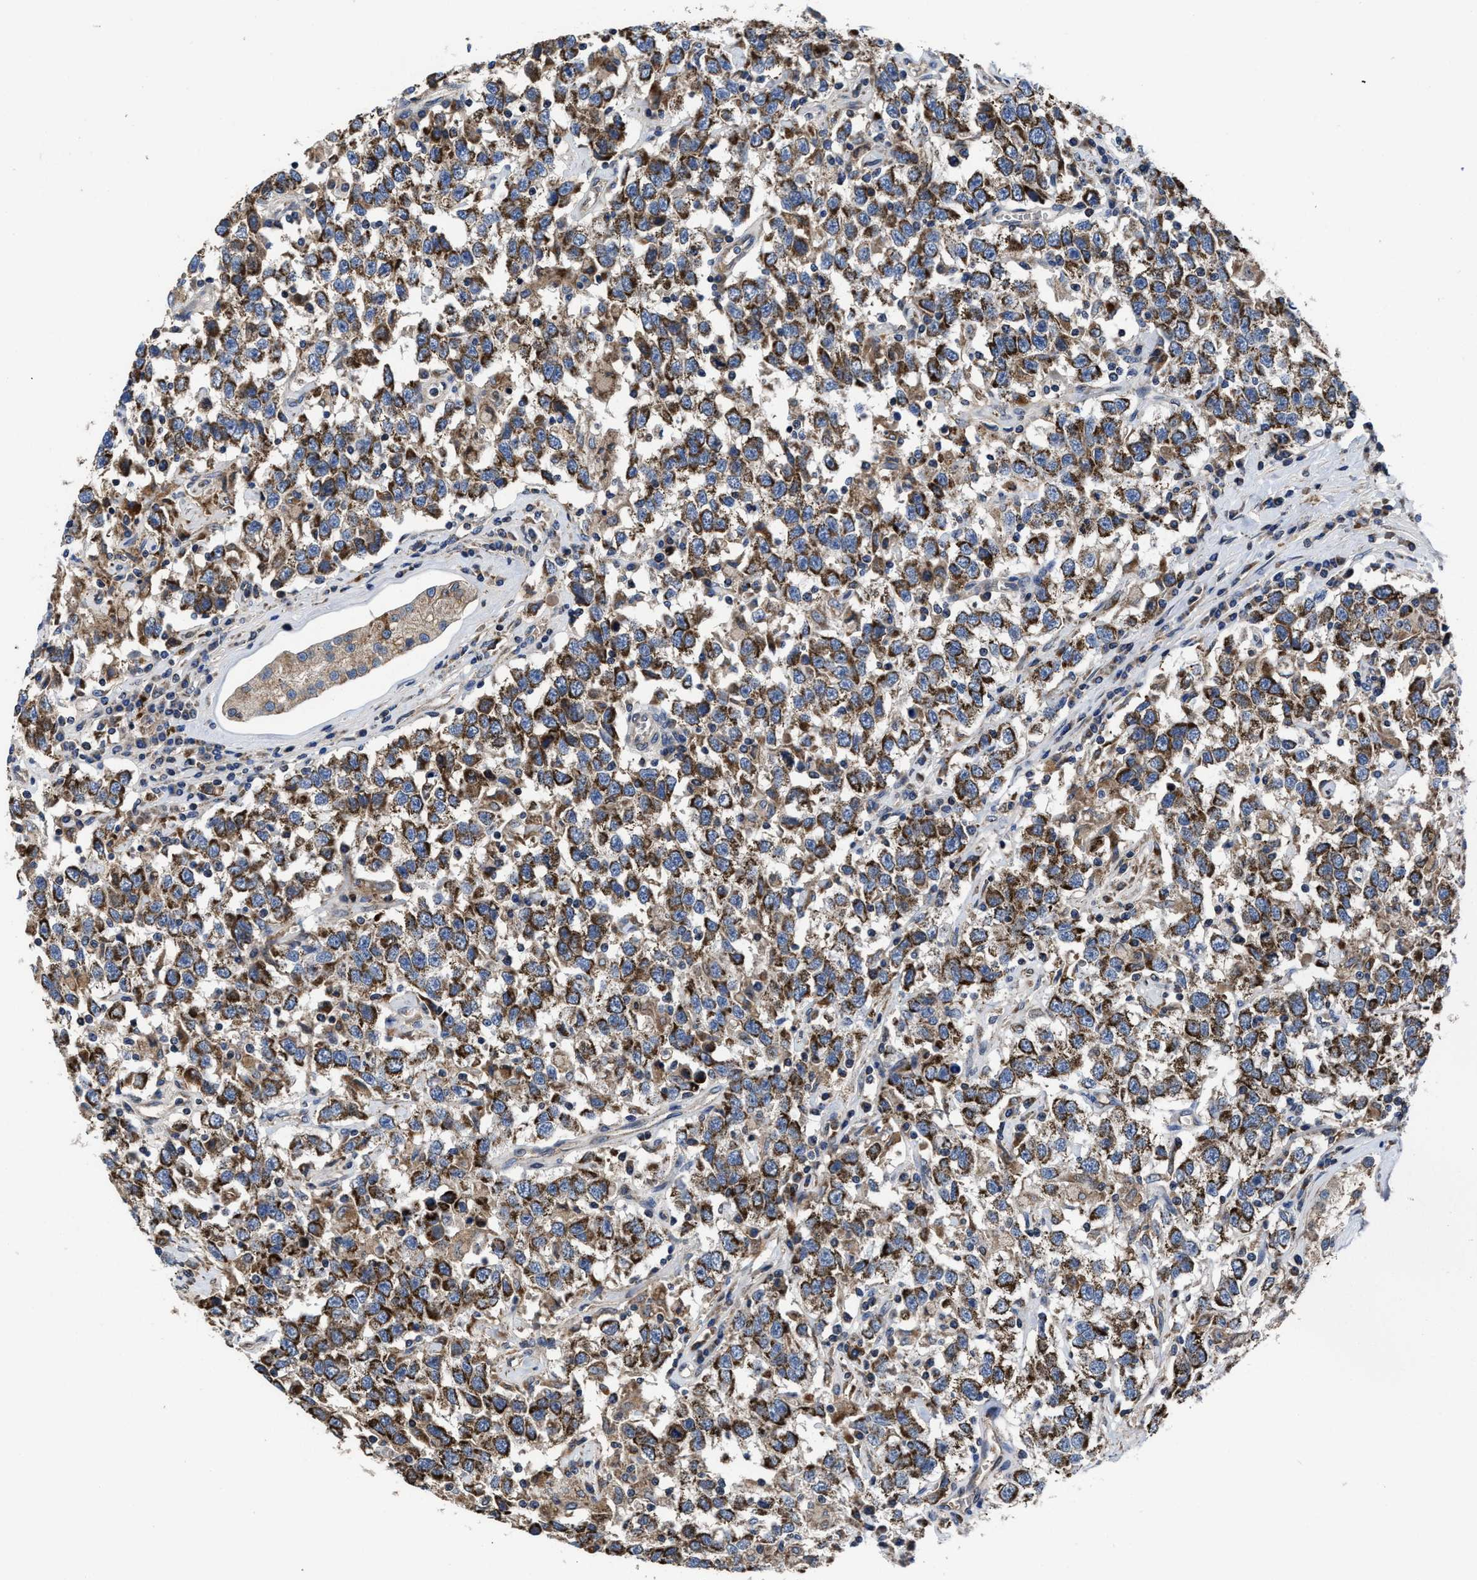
{"staining": {"intensity": "strong", "quantity": ">75%", "location": "cytoplasmic/membranous"}, "tissue": "testis cancer", "cell_type": "Tumor cells", "image_type": "cancer", "snomed": [{"axis": "morphology", "description": "Seminoma, NOS"}, {"axis": "topography", "description": "Testis"}], "caption": "Protein staining displays strong cytoplasmic/membranous positivity in approximately >75% of tumor cells in testis cancer.", "gene": "CACNA1D", "patient": {"sex": "male", "age": 41}}